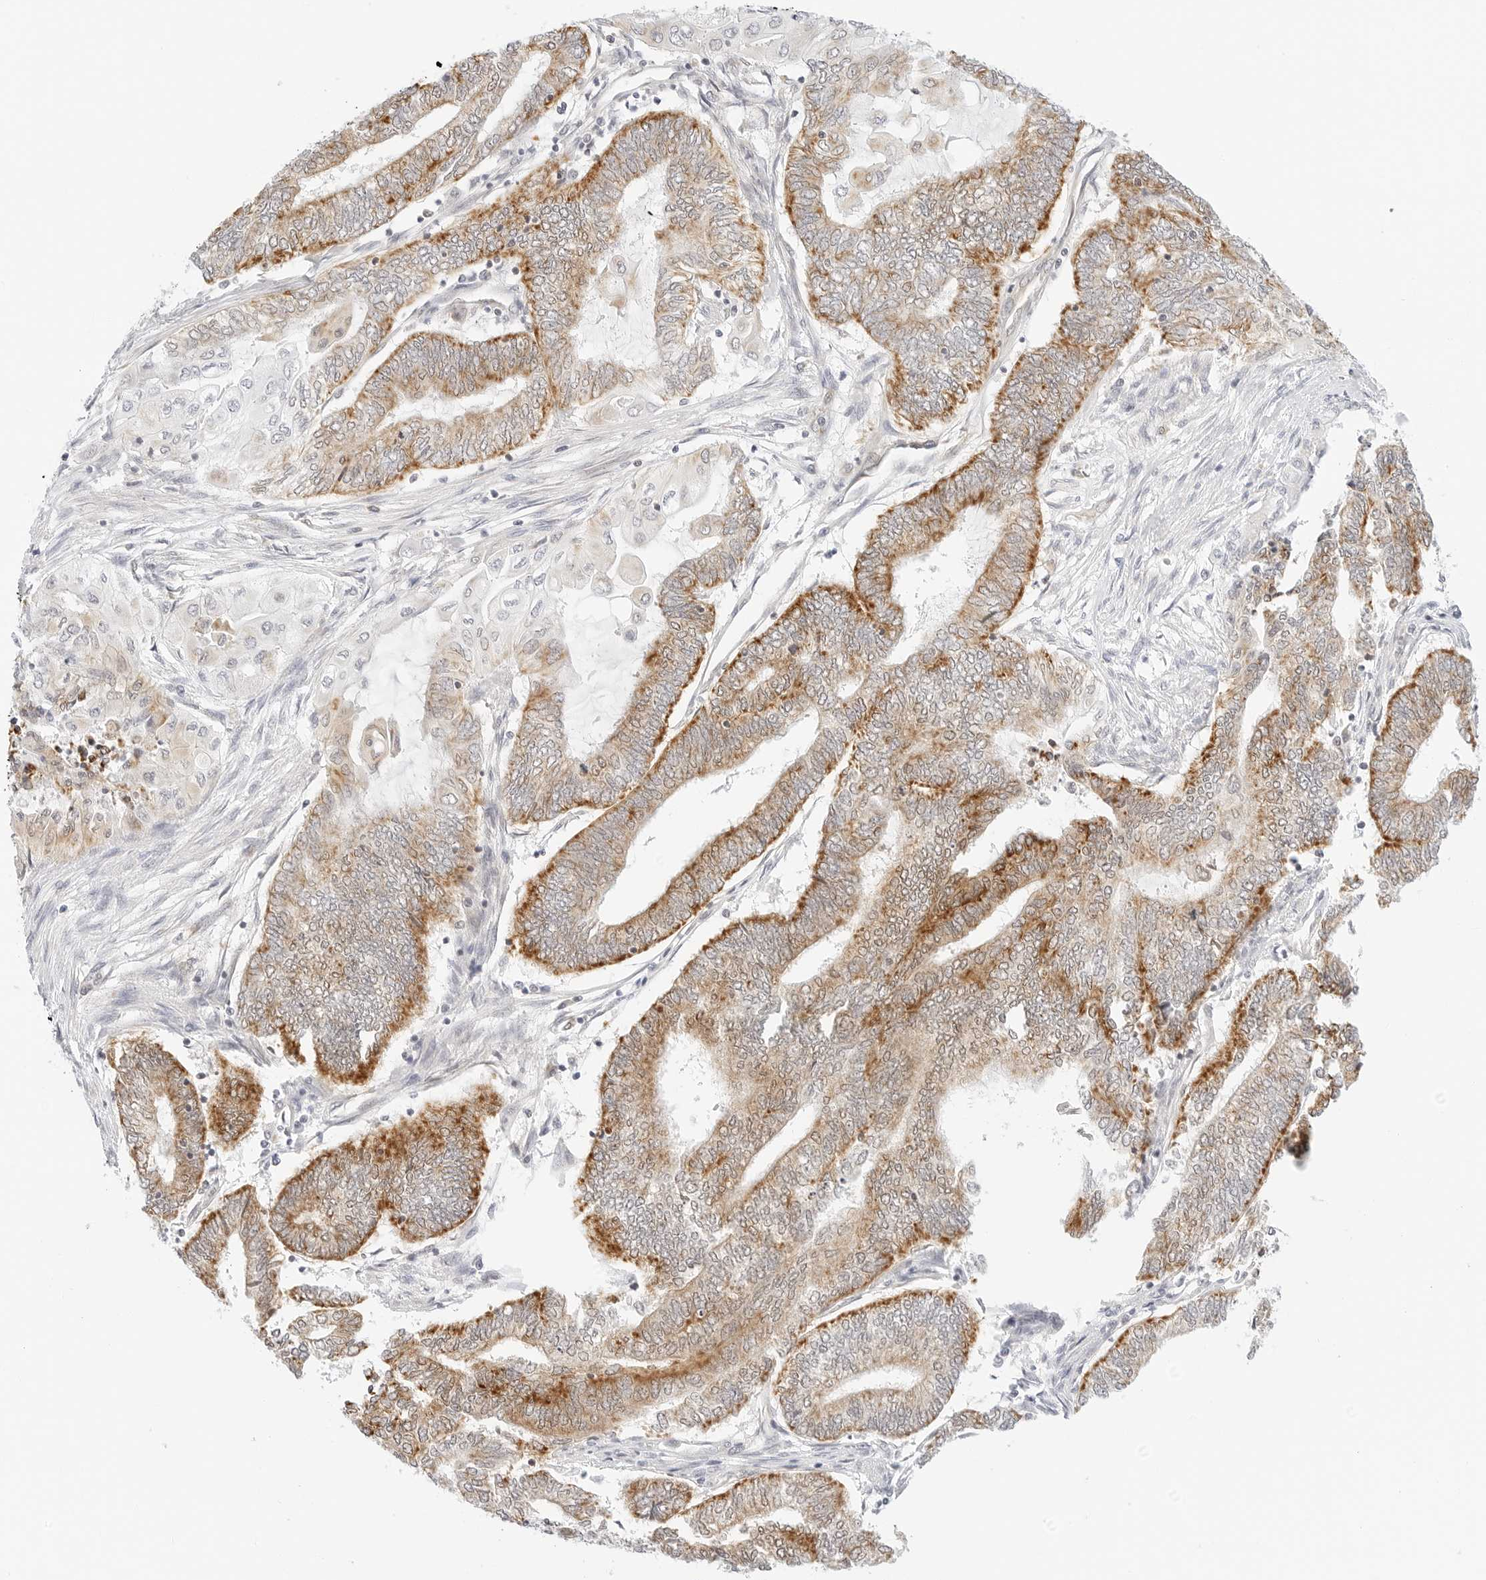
{"staining": {"intensity": "moderate", "quantity": ">75%", "location": "cytoplasmic/membranous"}, "tissue": "endometrial cancer", "cell_type": "Tumor cells", "image_type": "cancer", "snomed": [{"axis": "morphology", "description": "Adenocarcinoma, NOS"}, {"axis": "topography", "description": "Uterus"}, {"axis": "topography", "description": "Endometrium"}], "caption": "A brown stain shows moderate cytoplasmic/membranous positivity of a protein in endometrial cancer (adenocarcinoma) tumor cells. The staining was performed using DAB, with brown indicating positive protein expression. Nuclei are stained blue with hematoxylin.", "gene": "FH", "patient": {"sex": "female", "age": 70}}